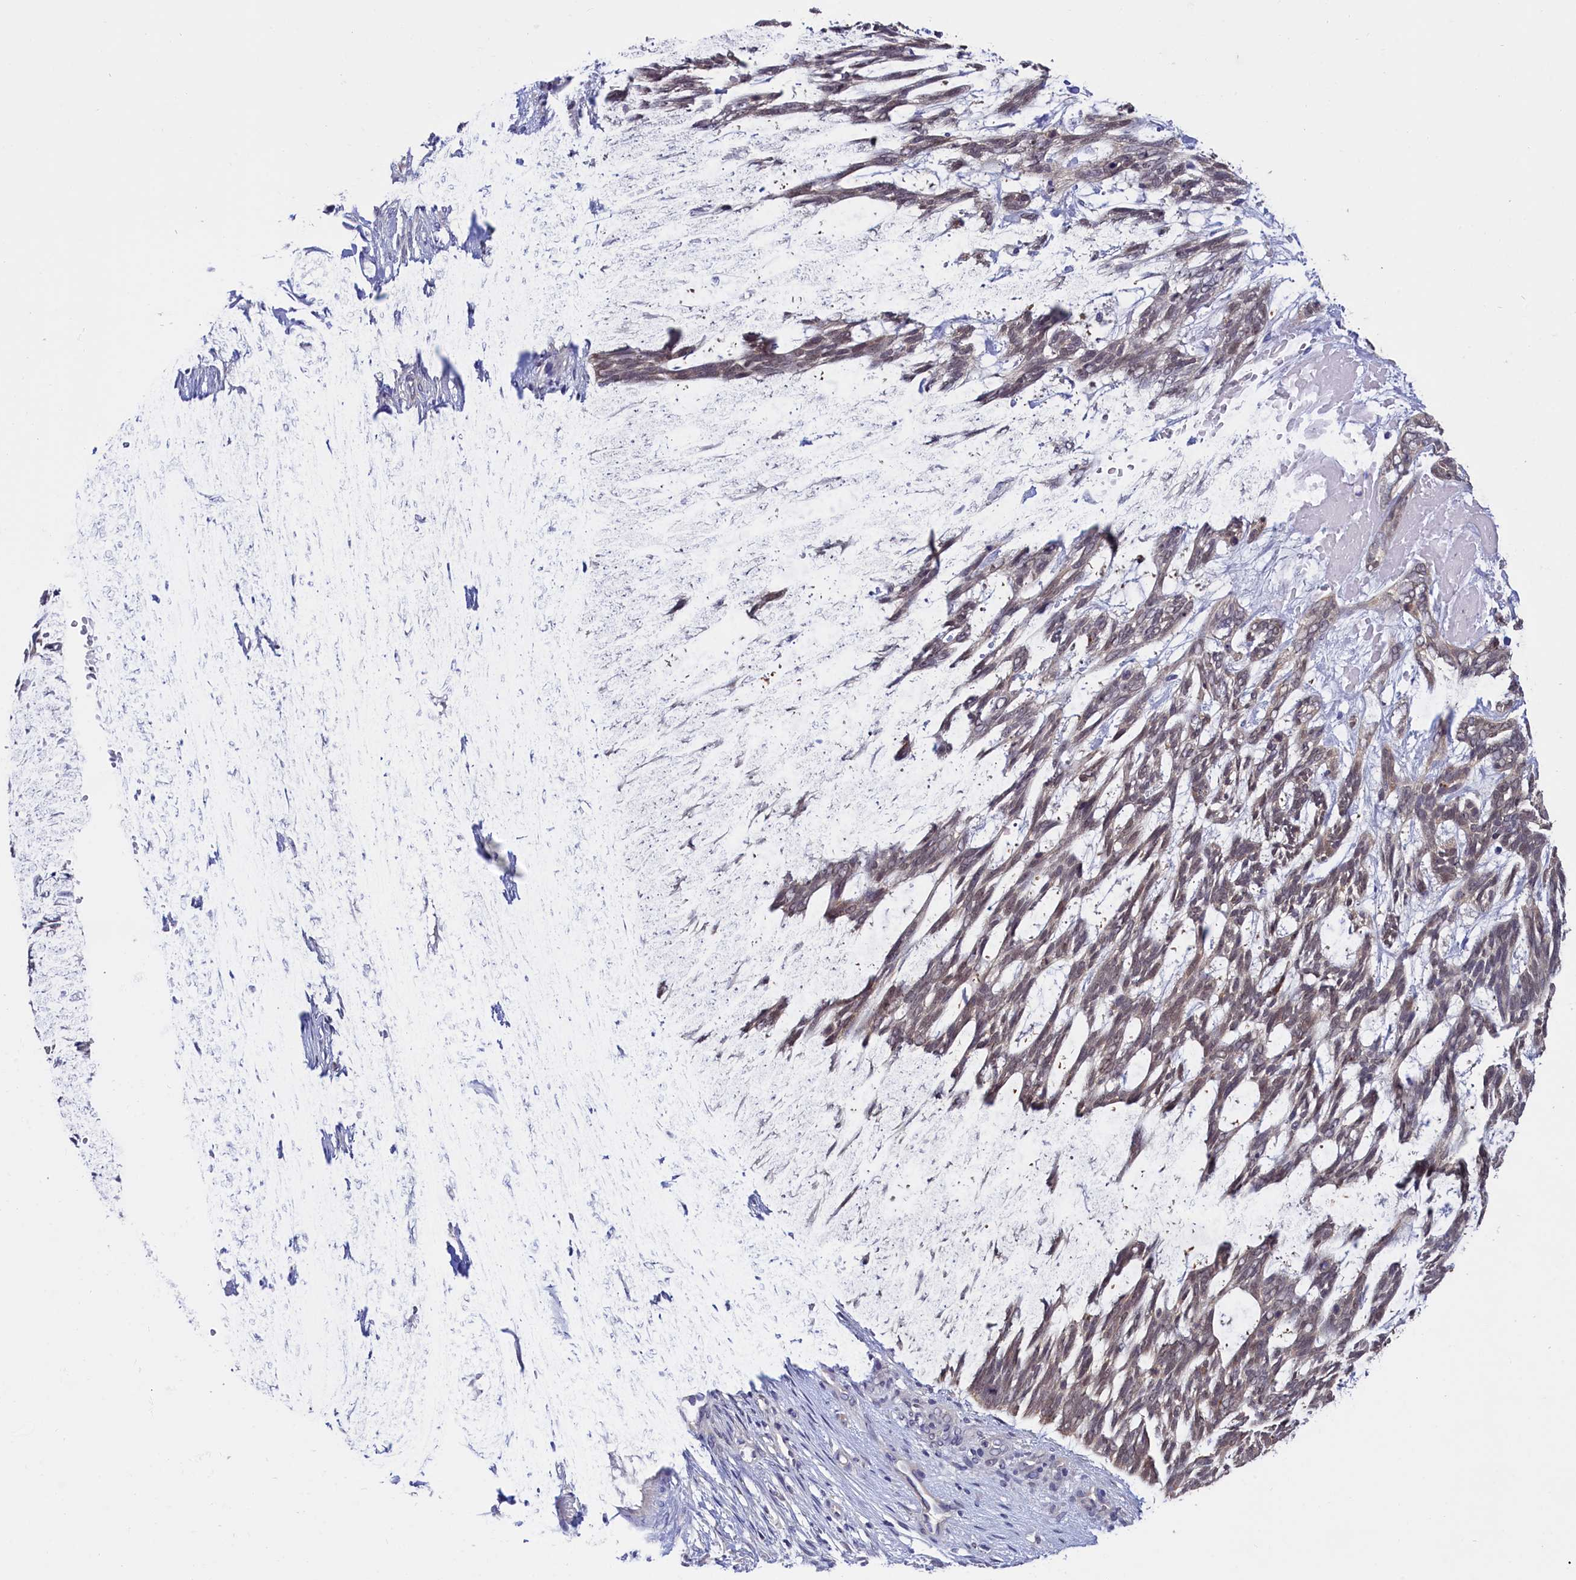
{"staining": {"intensity": "weak", "quantity": "<25%", "location": "cytoplasmic/membranous"}, "tissue": "skin cancer", "cell_type": "Tumor cells", "image_type": "cancer", "snomed": [{"axis": "morphology", "description": "Basal cell carcinoma"}, {"axis": "topography", "description": "Skin"}], "caption": "An image of human basal cell carcinoma (skin) is negative for staining in tumor cells.", "gene": "C11orf54", "patient": {"sex": "male", "age": 88}}